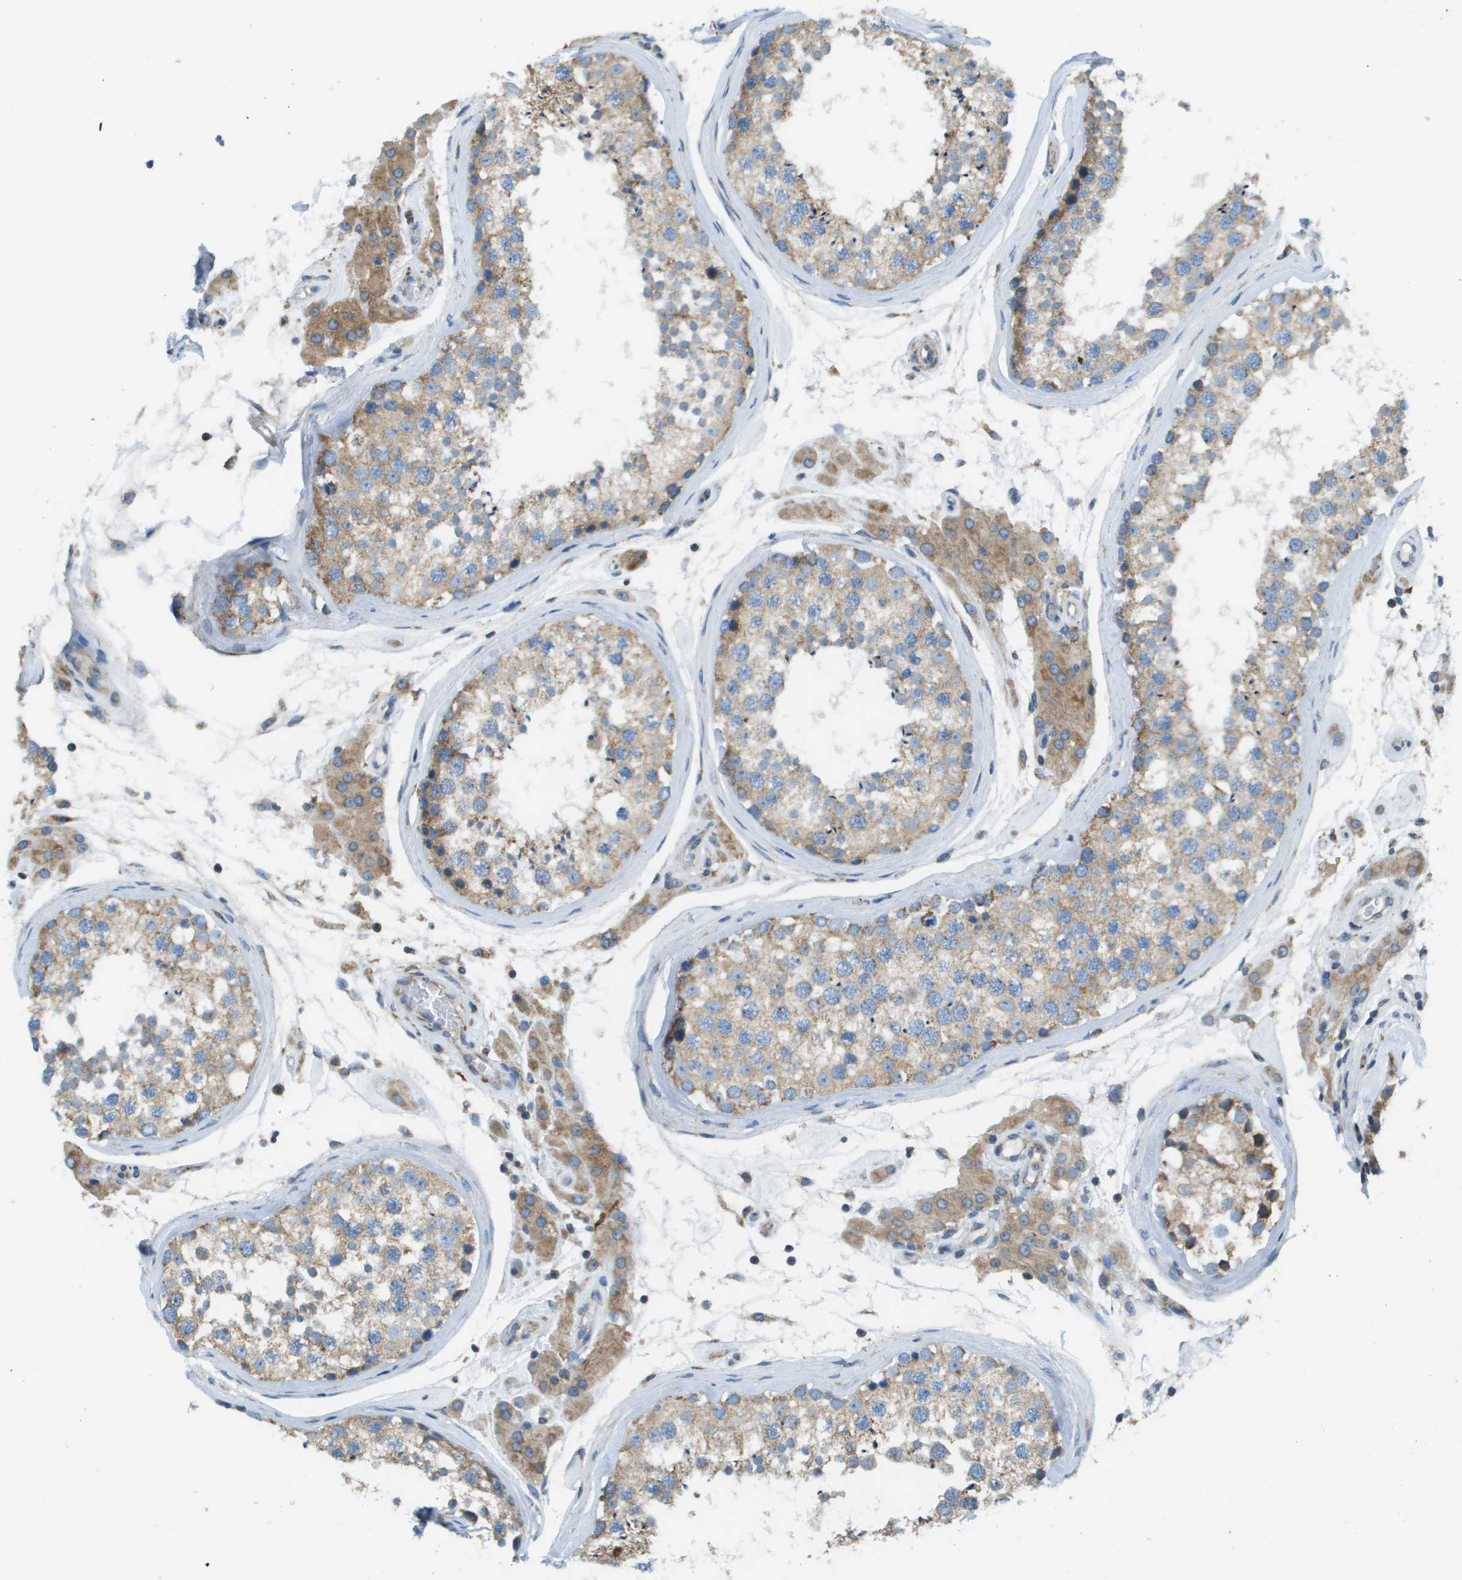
{"staining": {"intensity": "moderate", "quantity": ">75%", "location": "cytoplasmic/membranous"}, "tissue": "testis", "cell_type": "Cells in seminiferous ducts", "image_type": "normal", "snomed": [{"axis": "morphology", "description": "Normal tissue, NOS"}, {"axis": "topography", "description": "Testis"}], "caption": "DAB (3,3'-diaminobenzidine) immunohistochemical staining of unremarkable human testis shows moderate cytoplasmic/membranous protein expression in approximately >75% of cells in seminiferous ducts.", "gene": "TAOK3", "patient": {"sex": "male", "age": 46}}